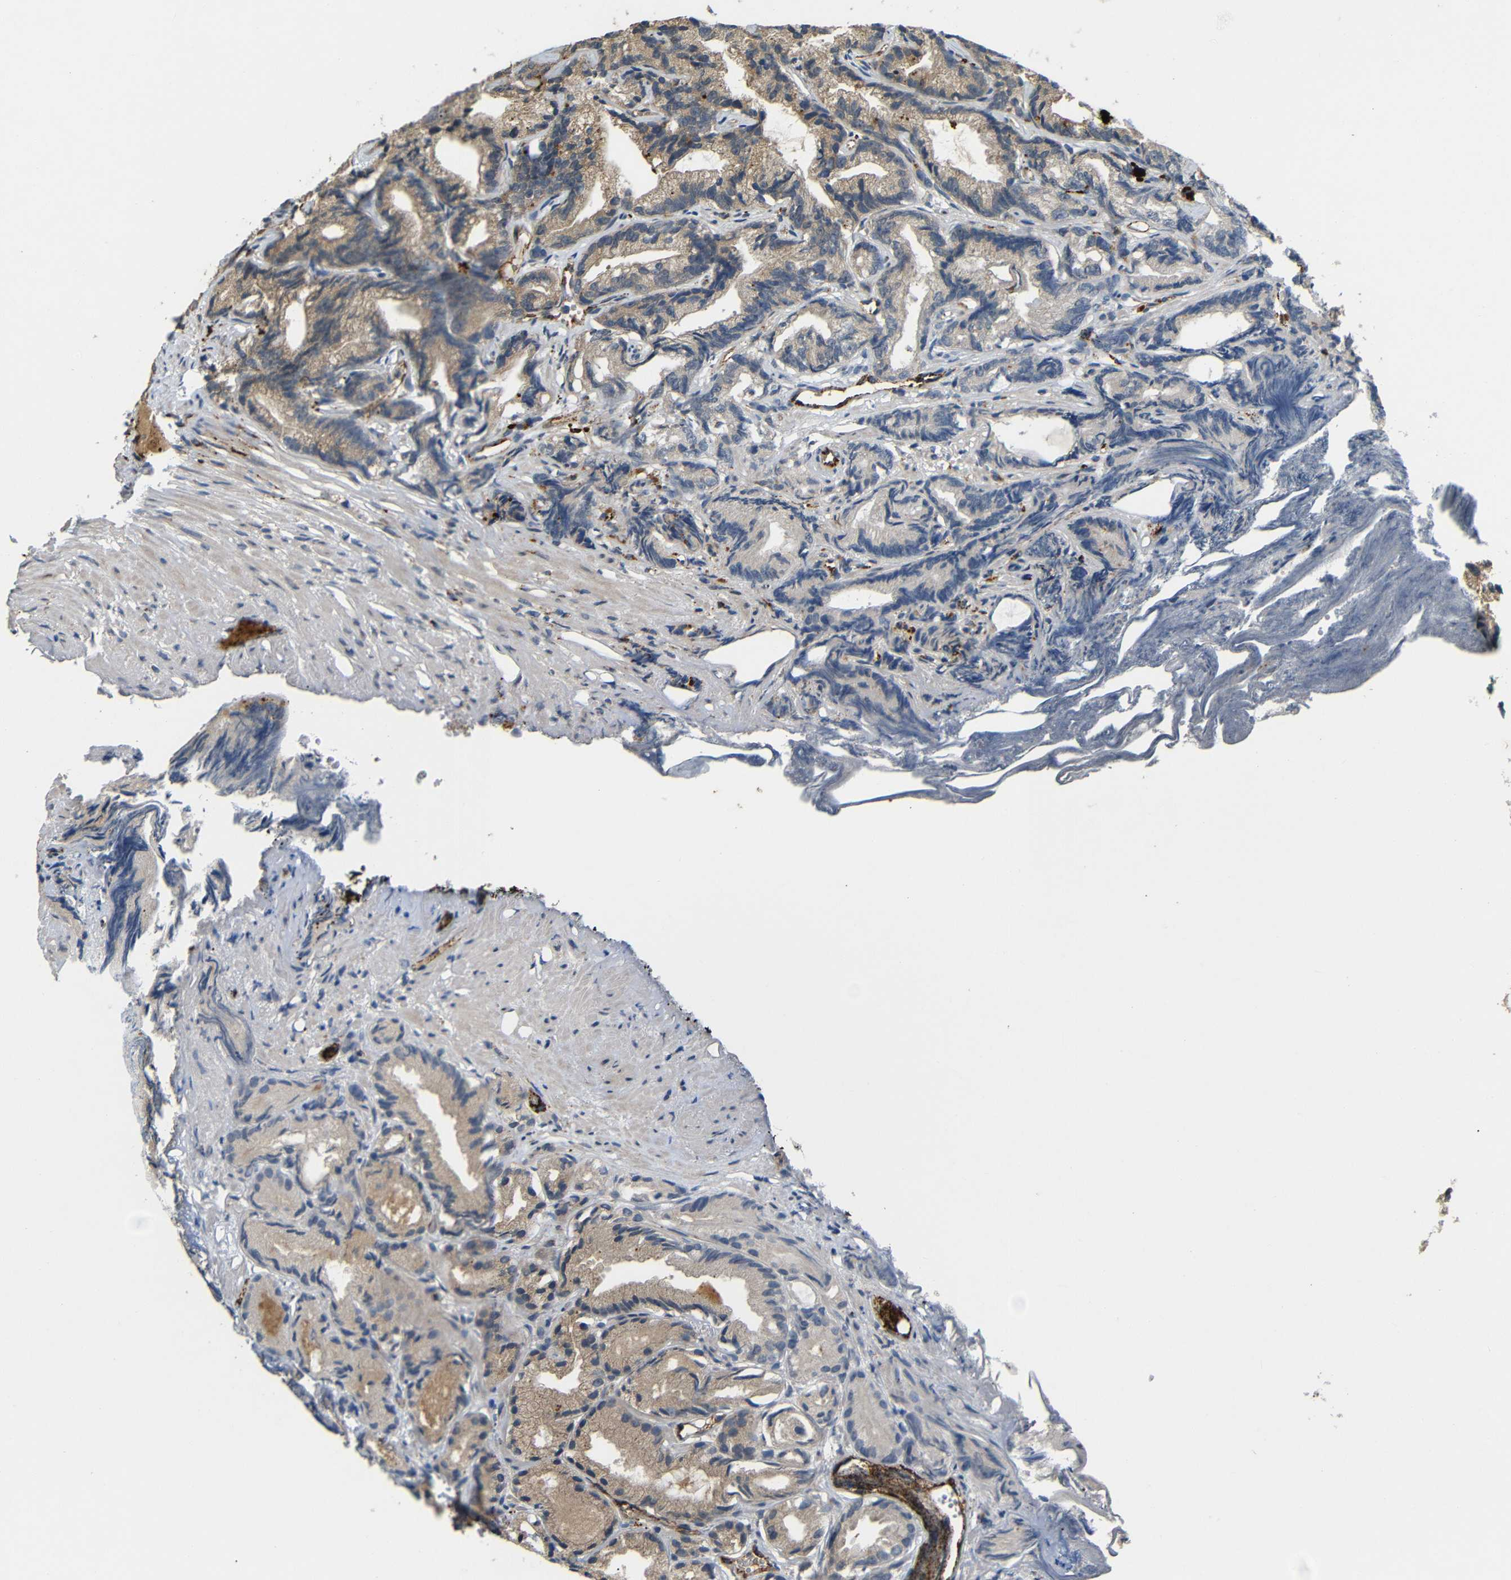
{"staining": {"intensity": "weak", "quantity": ">75%", "location": "cytoplasmic/membranous"}, "tissue": "prostate cancer", "cell_type": "Tumor cells", "image_type": "cancer", "snomed": [{"axis": "morphology", "description": "Adenocarcinoma, Low grade"}, {"axis": "topography", "description": "Prostate"}], "caption": "Prostate cancer was stained to show a protein in brown. There is low levels of weak cytoplasmic/membranous expression in approximately >75% of tumor cells. The staining was performed using DAB, with brown indicating positive protein expression. Nuclei are stained blue with hematoxylin.", "gene": "ATP7A", "patient": {"sex": "male", "age": 89}}